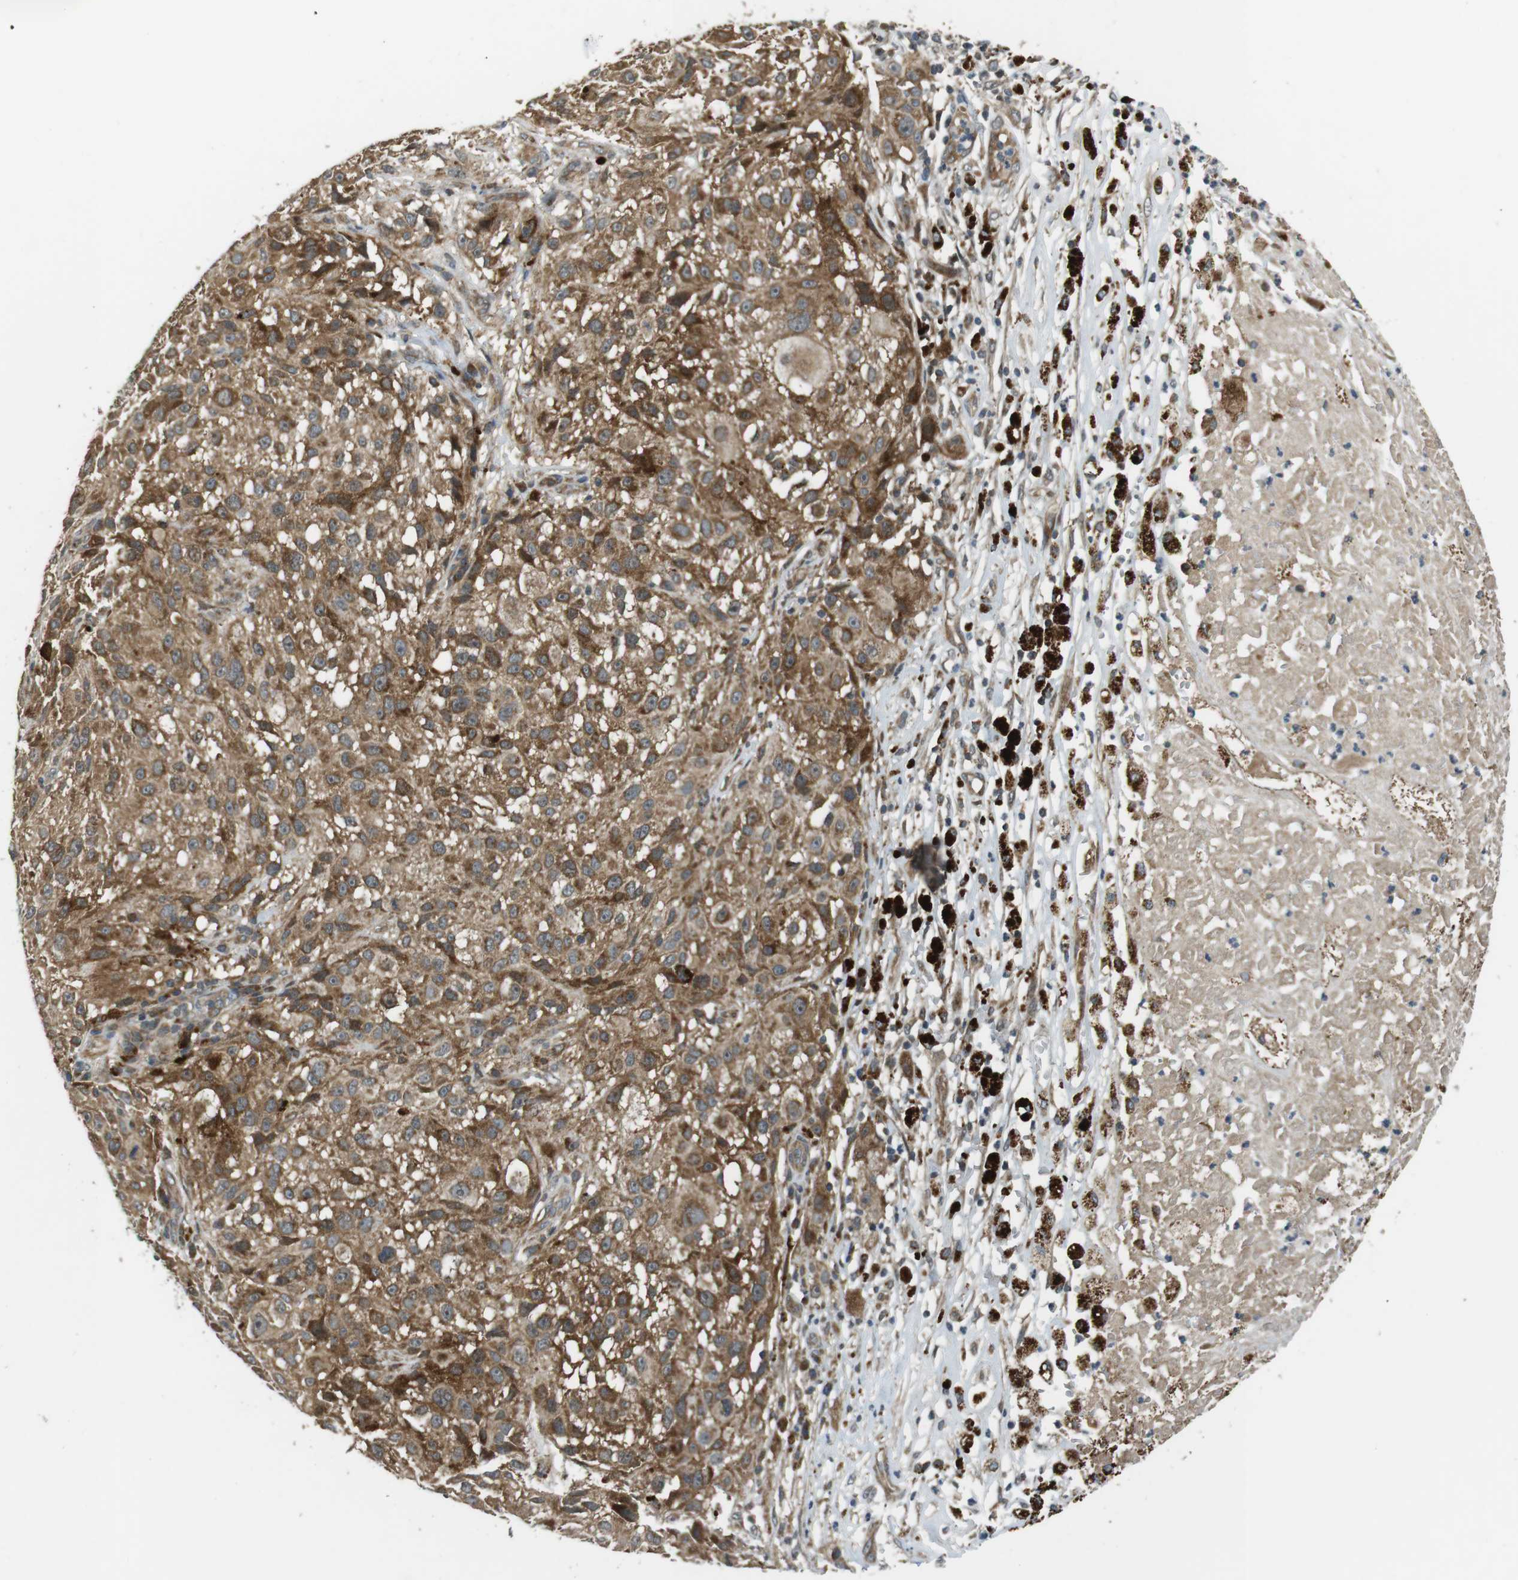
{"staining": {"intensity": "moderate", "quantity": ">75%", "location": "cytoplasmic/membranous"}, "tissue": "melanoma", "cell_type": "Tumor cells", "image_type": "cancer", "snomed": [{"axis": "morphology", "description": "Necrosis, NOS"}, {"axis": "morphology", "description": "Malignant melanoma, NOS"}, {"axis": "topography", "description": "Skin"}], "caption": "Protein expression analysis of human malignant melanoma reveals moderate cytoplasmic/membranous positivity in about >75% of tumor cells.", "gene": "IFFO2", "patient": {"sex": "female", "age": 87}}